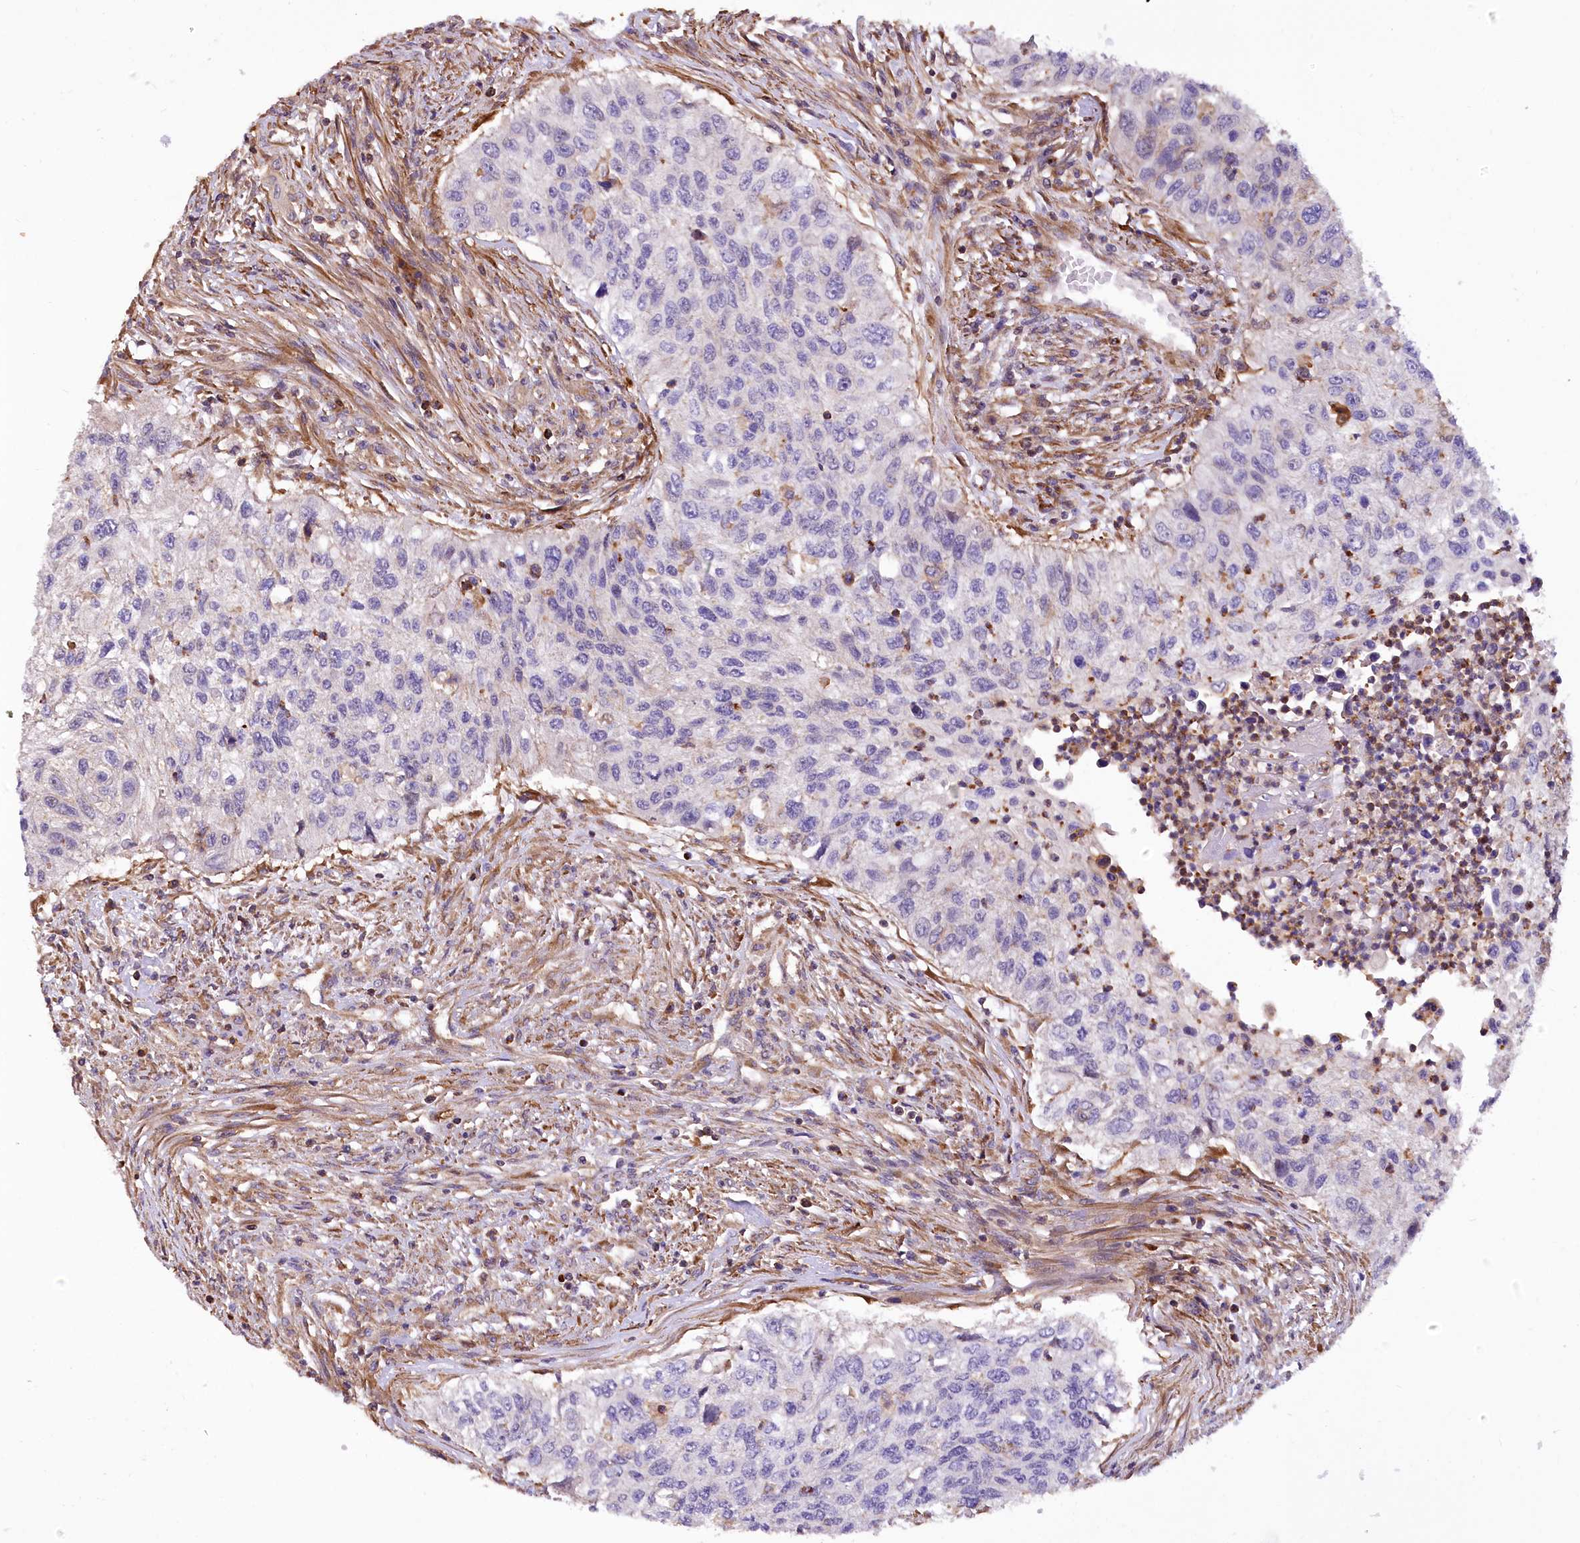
{"staining": {"intensity": "negative", "quantity": "none", "location": "none"}, "tissue": "urothelial cancer", "cell_type": "Tumor cells", "image_type": "cancer", "snomed": [{"axis": "morphology", "description": "Urothelial carcinoma, High grade"}, {"axis": "topography", "description": "Urinary bladder"}], "caption": "Urothelial cancer was stained to show a protein in brown. There is no significant expression in tumor cells. (DAB immunohistochemistry with hematoxylin counter stain).", "gene": "DPP3", "patient": {"sex": "female", "age": 60}}